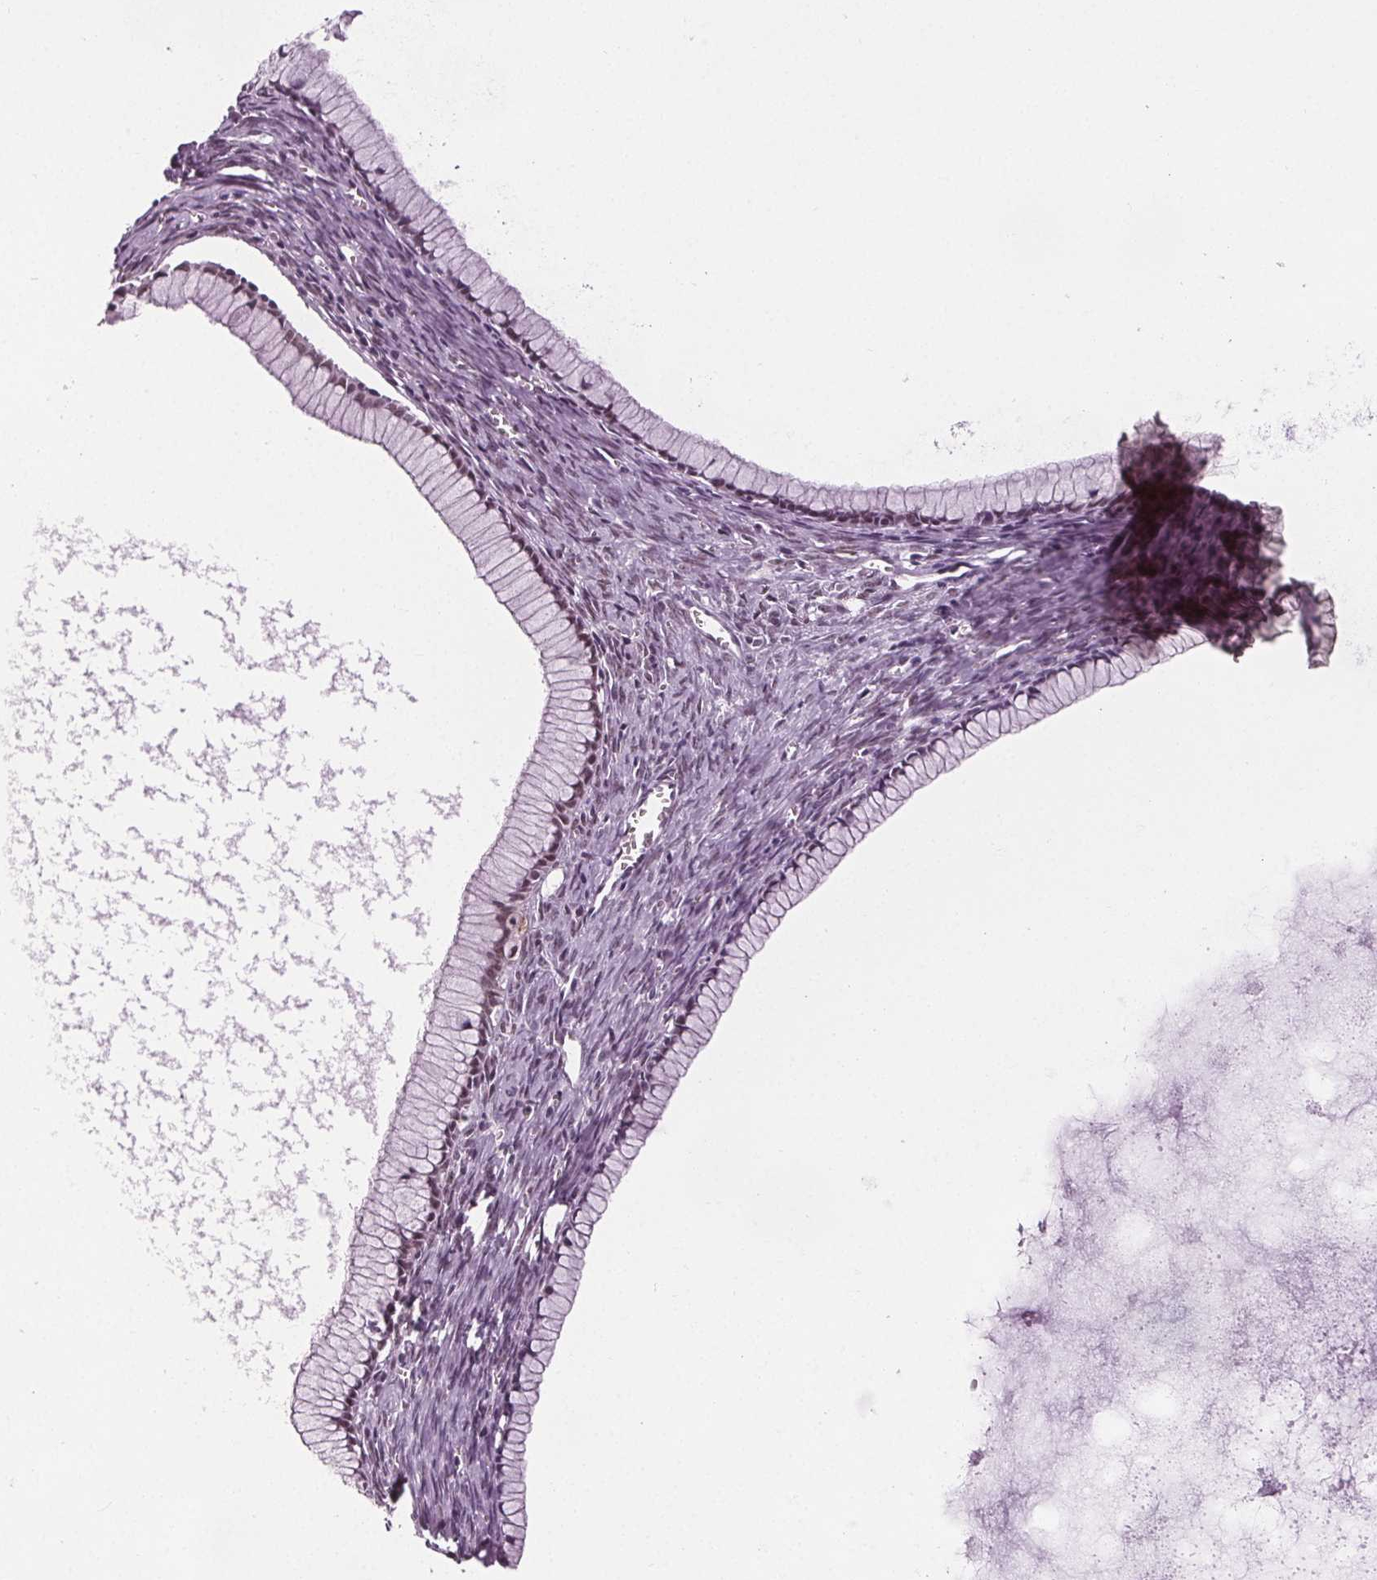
{"staining": {"intensity": "moderate", "quantity": ">75%", "location": "nuclear"}, "tissue": "ovarian cancer", "cell_type": "Tumor cells", "image_type": "cancer", "snomed": [{"axis": "morphology", "description": "Cystadenocarcinoma, mucinous, NOS"}, {"axis": "topography", "description": "Ovary"}], "caption": "A brown stain labels moderate nuclear staining of a protein in mucinous cystadenocarcinoma (ovarian) tumor cells.", "gene": "IWS1", "patient": {"sex": "female", "age": 41}}